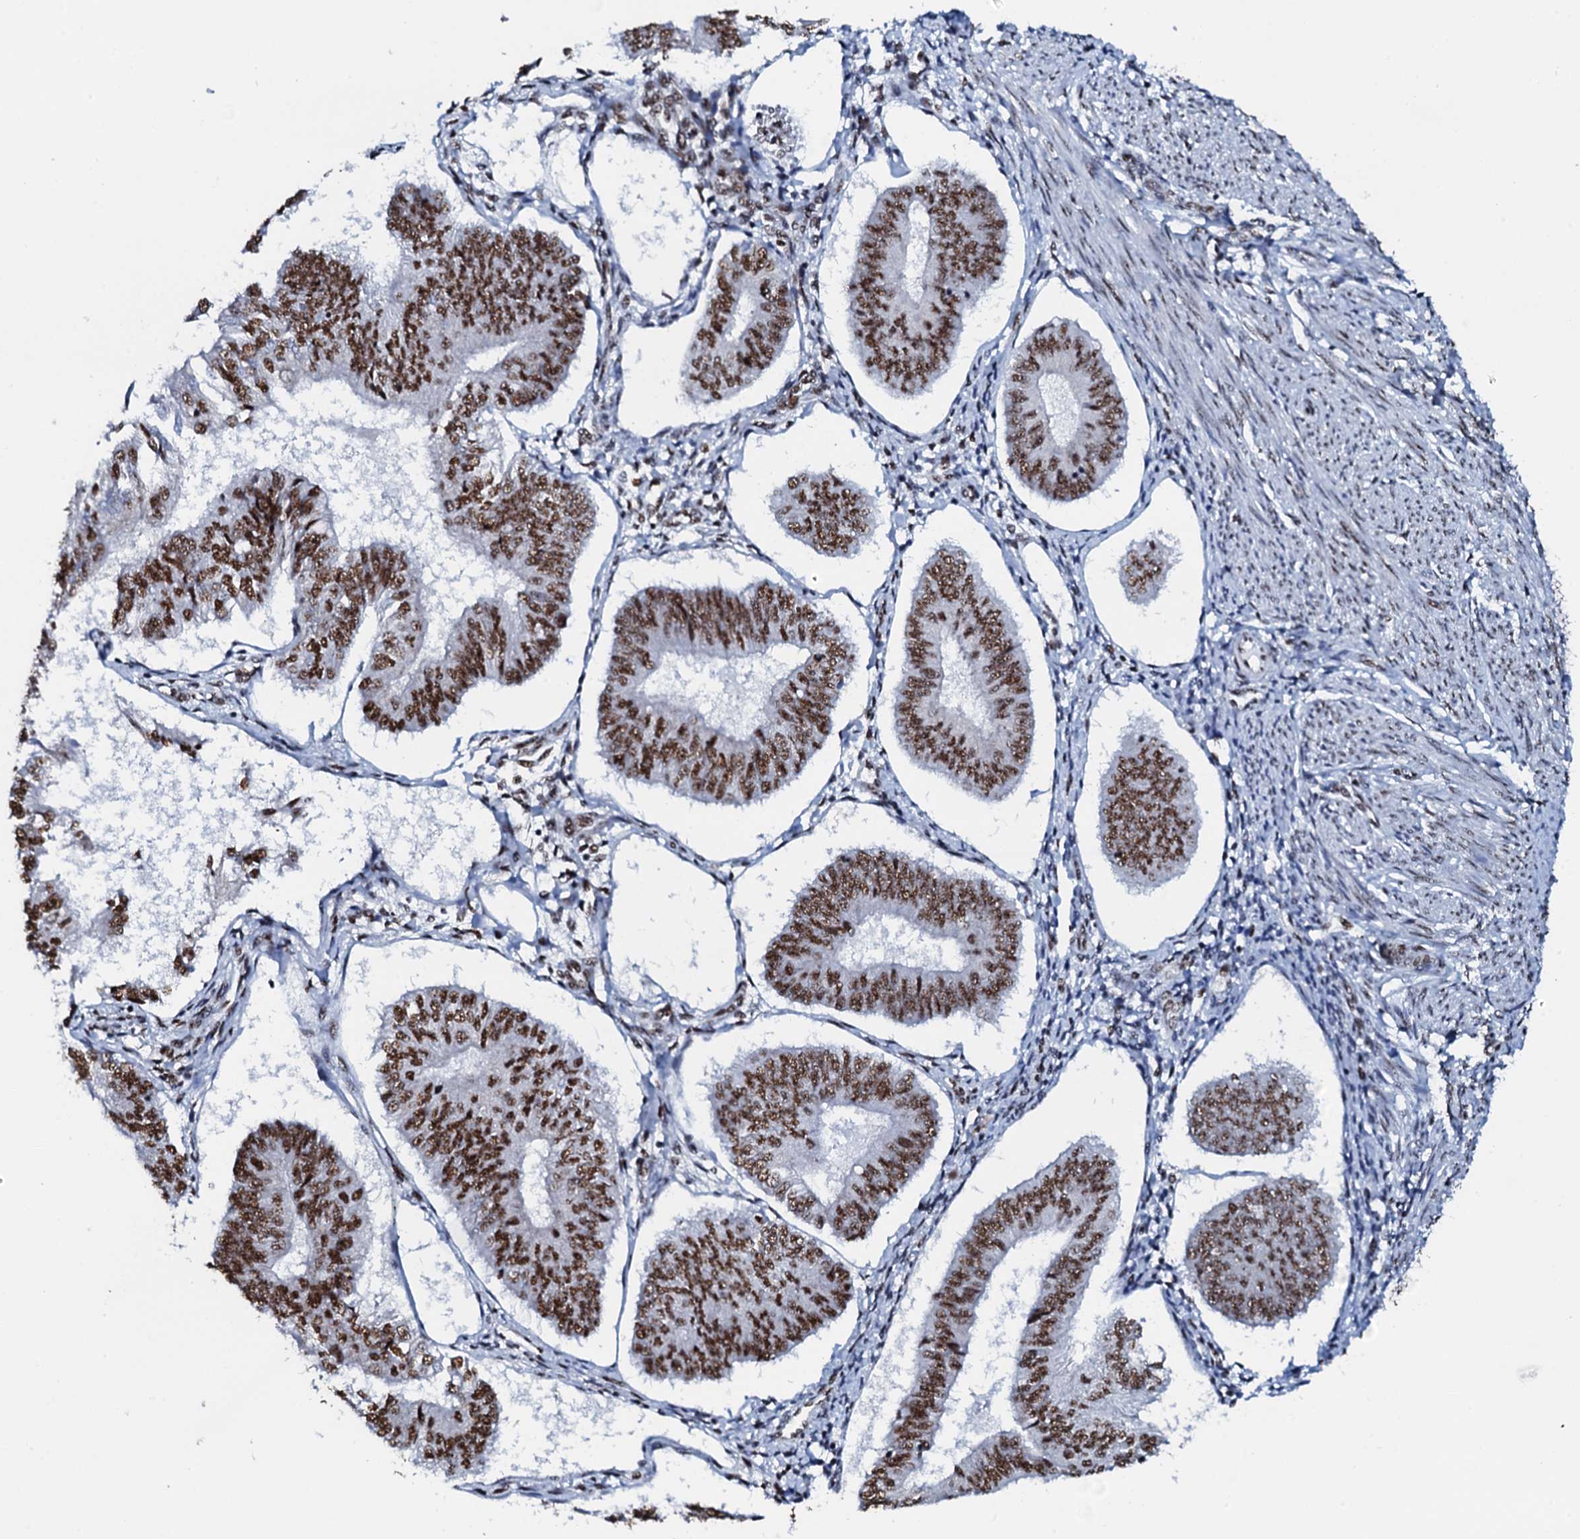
{"staining": {"intensity": "strong", "quantity": ">75%", "location": "nuclear"}, "tissue": "endometrial cancer", "cell_type": "Tumor cells", "image_type": "cancer", "snomed": [{"axis": "morphology", "description": "Adenocarcinoma, NOS"}, {"axis": "topography", "description": "Endometrium"}], "caption": "Human adenocarcinoma (endometrial) stained with a protein marker reveals strong staining in tumor cells.", "gene": "NKAPD1", "patient": {"sex": "female", "age": 58}}